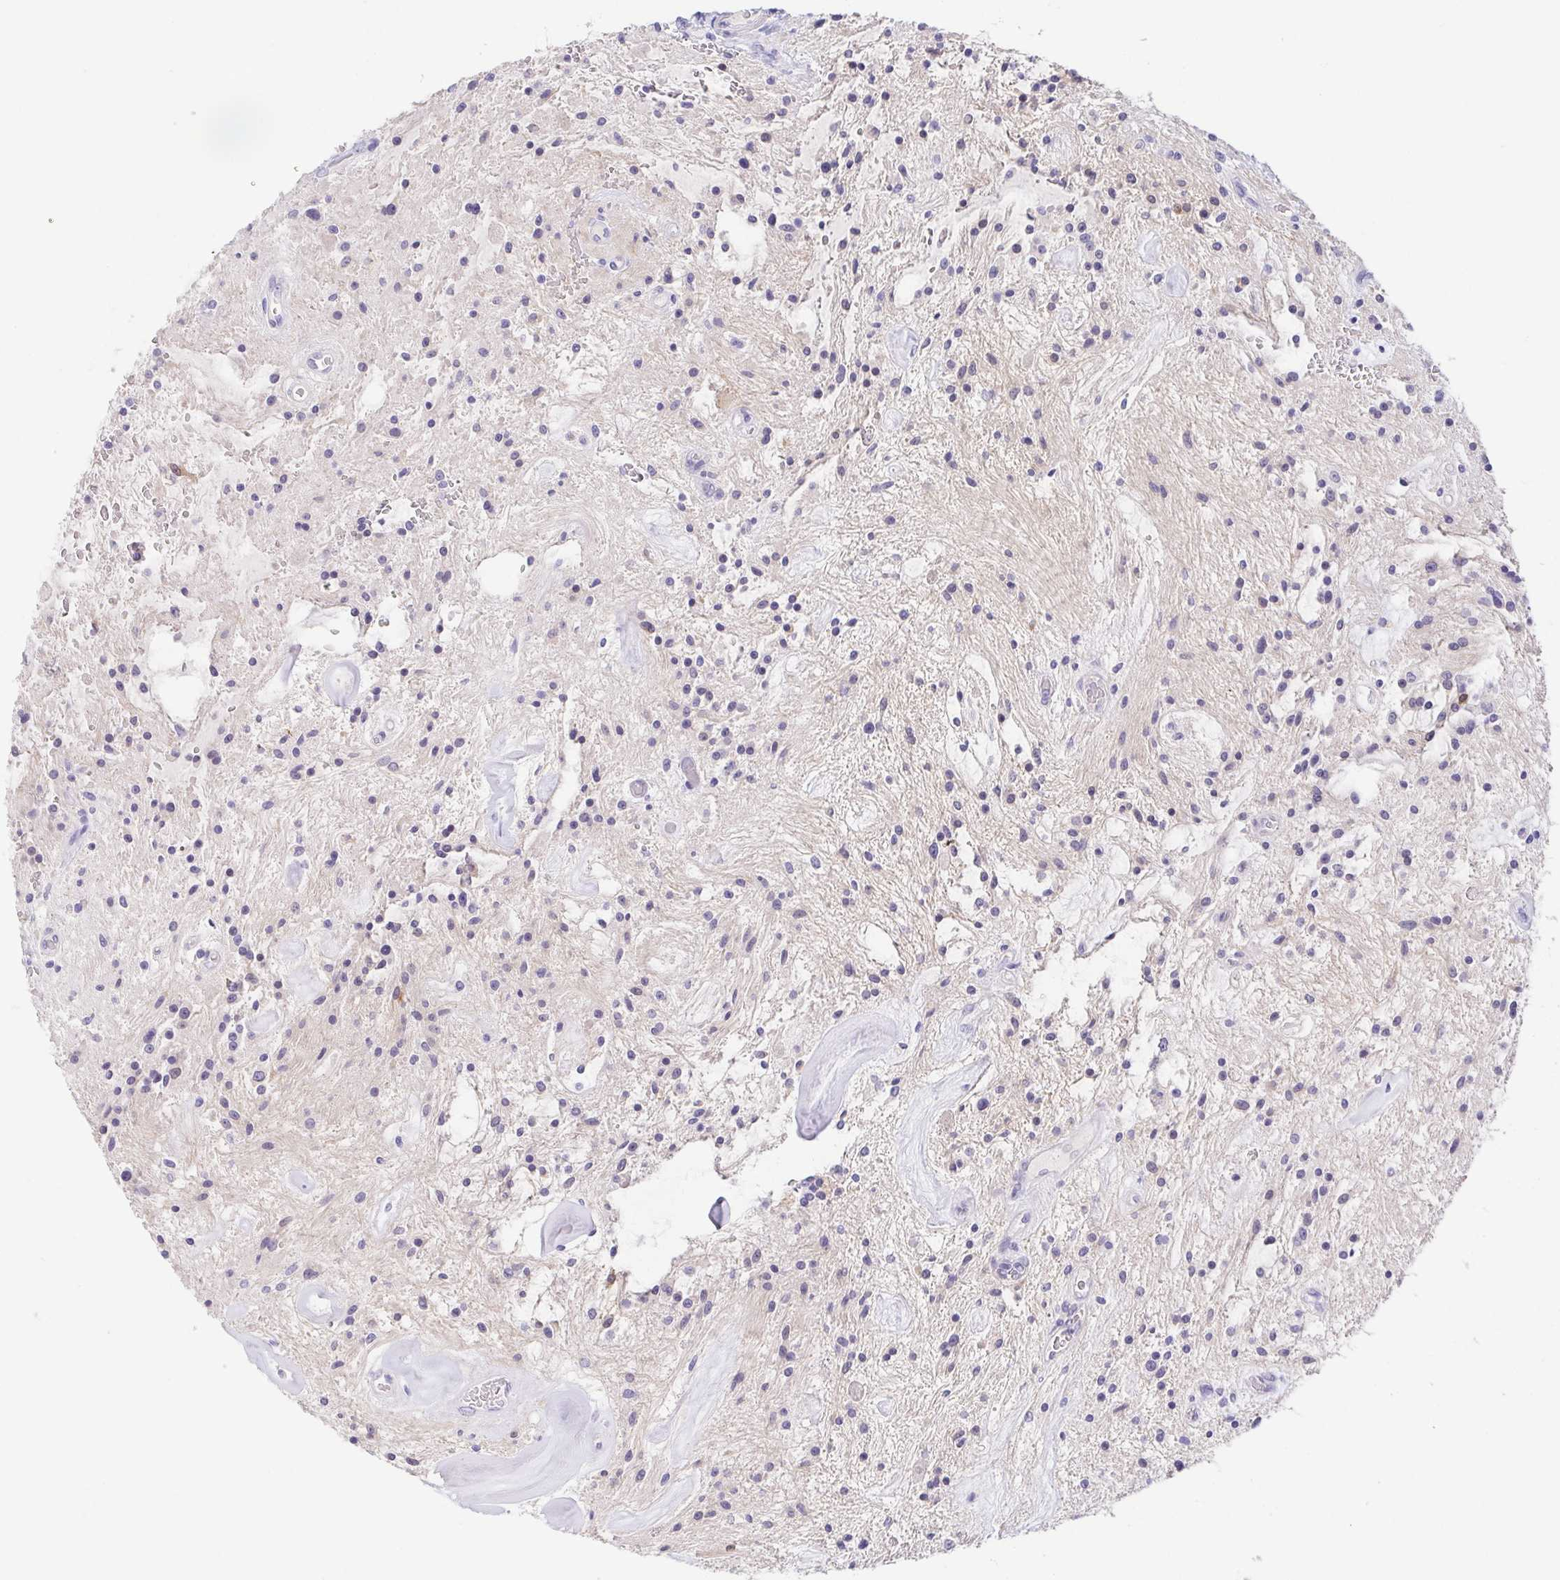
{"staining": {"intensity": "negative", "quantity": "none", "location": "none"}, "tissue": "glioma", "cell_type": "Tumor cells", "image_type": "cancer", "snomed": [{"axis": "morphology", "description": "Glioma, malignant, Low grade"}, {"axis": "topography", "description": "Cerebellum"}], "caption": "Immunohistochemical staining of human glioma demonstrates no significant staining in tumor cells.", "gene": "FABP3", "patient": {"sex": "female", "age": 14}}